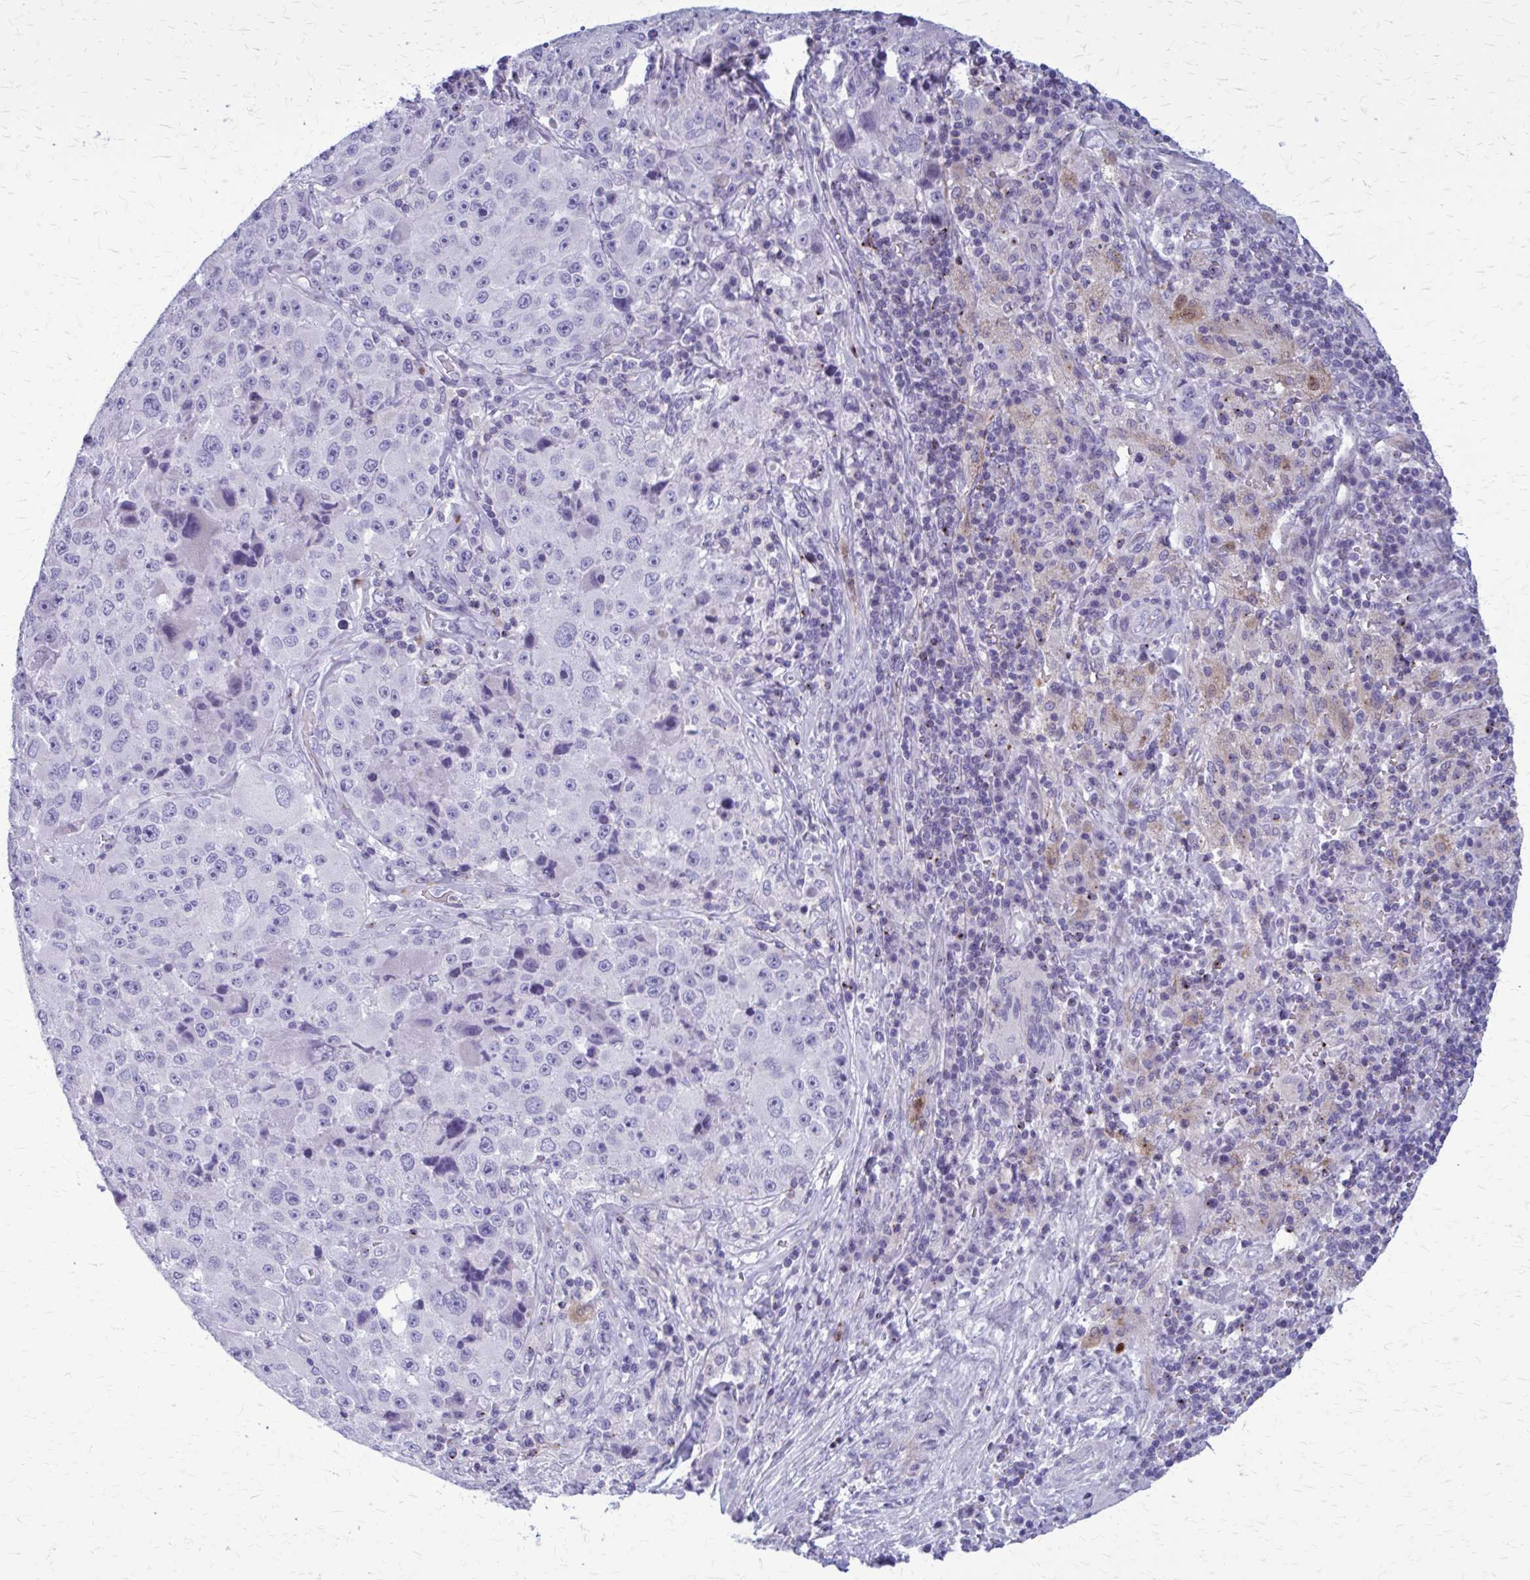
{"staining": {"intensity": "negative", "quantity": "none", "location": "none"}, "tissue": "melanoma", "cell_type": "Tumor cells", "image_type": "cancer", "snomed": [{"axis": "morphology", "description": "Malignant melanoma, Metastatic site"}, {"axis": "topography", "description": "Lymph node"}], "caption": "An immunohistochemistry image of melanoma is shown. There is no staining in tumor cells of melanoma.", "gene": "PEDS1", "patient": {"sex": "male", "age": 62}}